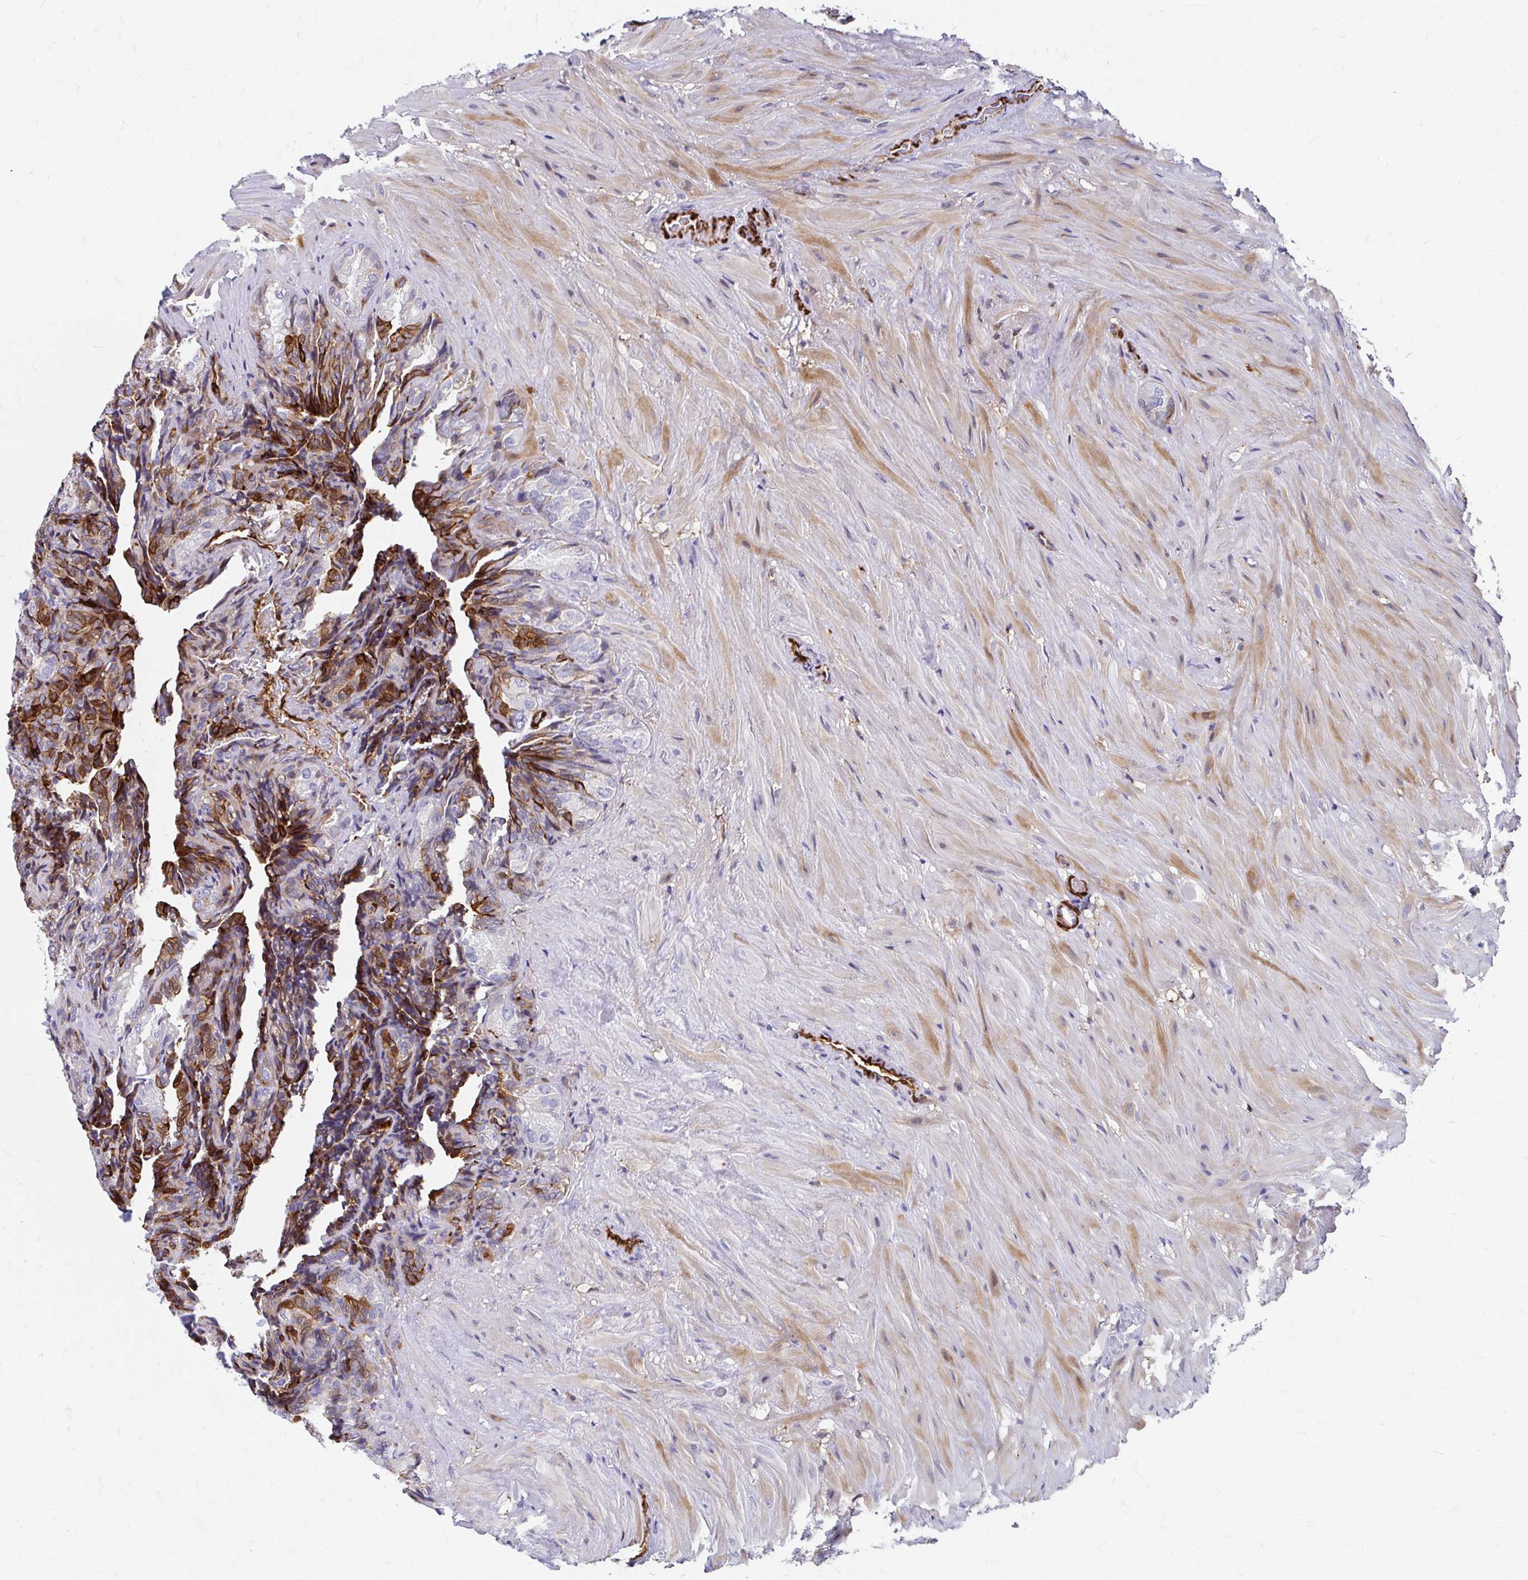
{"staining": {"intensity": "strong", "quantity": "<25%", "location": "cytoplasmic/membranous"}, "tissue": "seminal vesicle", "cell_type": "Glandular cells", "image_type": "normal", "snomed": [{"axis": "morphology", "description": "Normal tissue, NOS"}, {"axis": "topography", "description": "Seminal veicle"}], "caption": "An immunohistochemistry (IHC) photomicrograph of normal tissue is shown. Protein staining in brown highlights strong cytoplasmic/membranous positivity in seminal vesicle within glandular cells.", "gene": "CDKL1", "patient": {"sex": "male", "age": 68}}